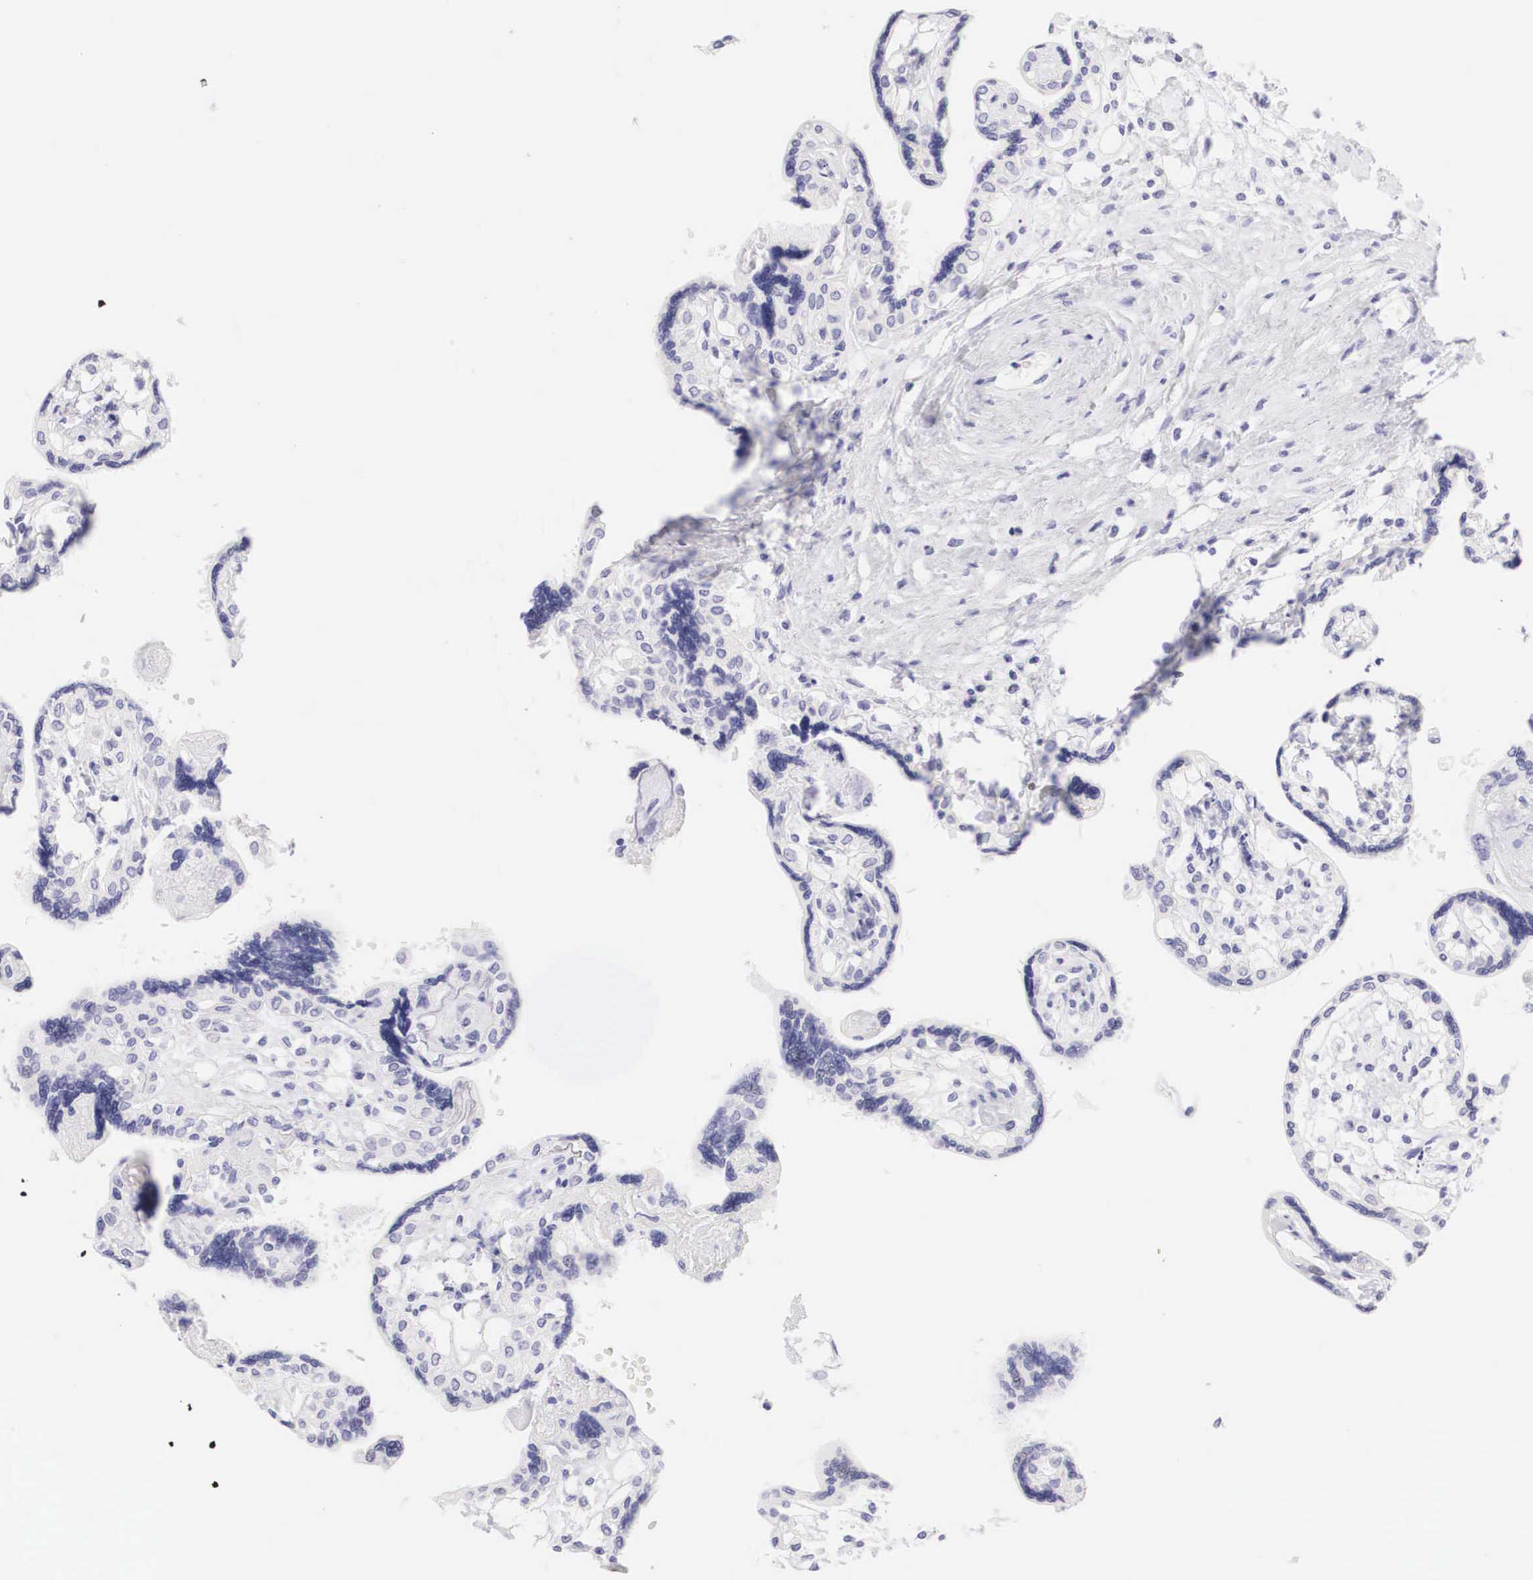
{"staining": {"intensity": "negative", "quantity": "none", "location": "none"}, "tissue": "placenta", "cell_type": "Decidual cells", "image_type": "normal", "snomed": [{"axis": "morphology", "description": "Normal tissue, NOS"}, {"axis": "topography", "description": "Placenta"}], "caption": "The IHC photomicrograph has no significant expression in decidual cells of placenta. Nuclei are stained in blue.", "gene": "TYR", "patient": {"sex": "female", "age": 31}}